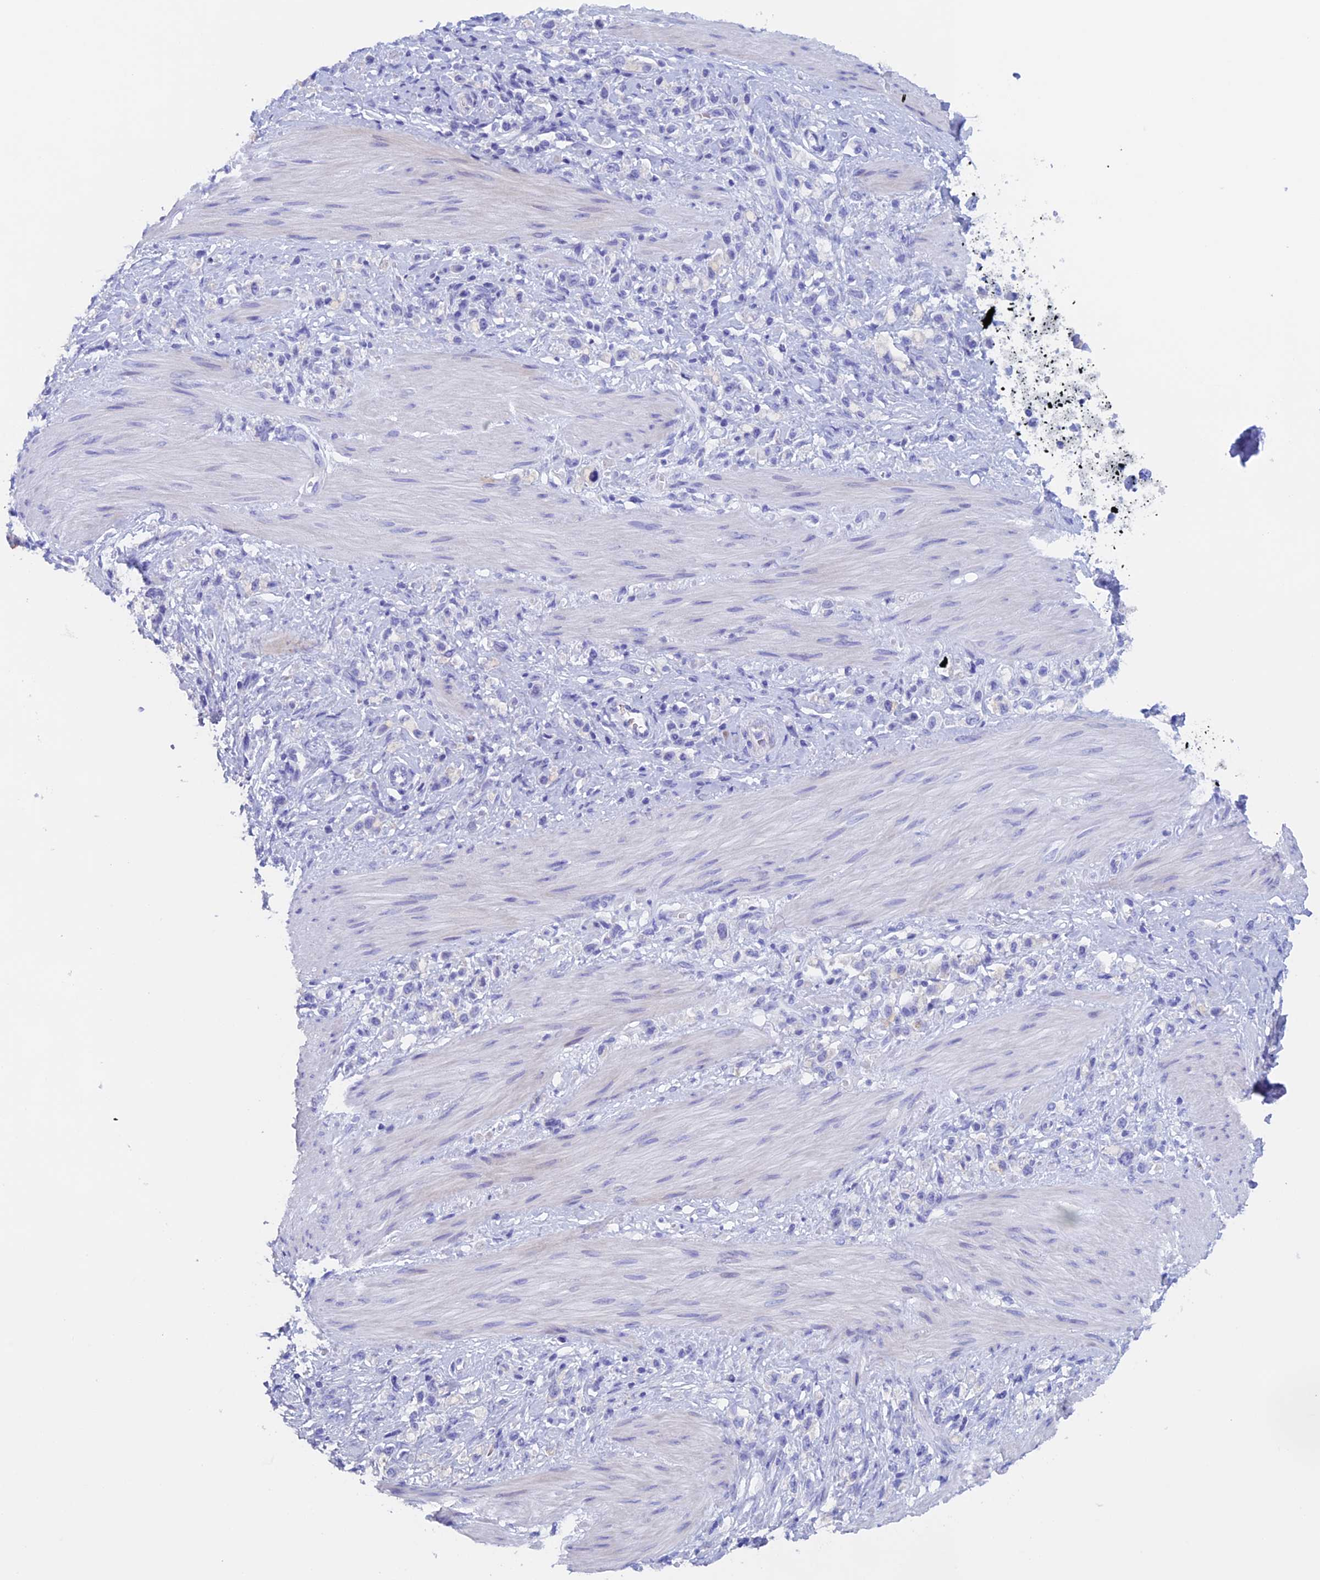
{"staining": {"intensity": "negative", "quantity": "none", "location": "none"}, "tissue": "stomach cancer", "cell_type": "Tumor cells", "image_type": "cancer", "snomed": [{"axis": "morphology", "description": "Adenocarcinoma, NOS"}, {"axis": "topography", "description": "Stomach"}], "caption": "DAB immunohistochemical staining of human stomach adenocarcinoma exhibits no significant expression in tumor cells. The staining is performed using DAB (3,3'-diaminobenzidine) brown chromogen with nuclei counter-stained in using hematoxylin.", "gene": "PSMC3IP", "patient": {"sex": "female", "age": 65}}